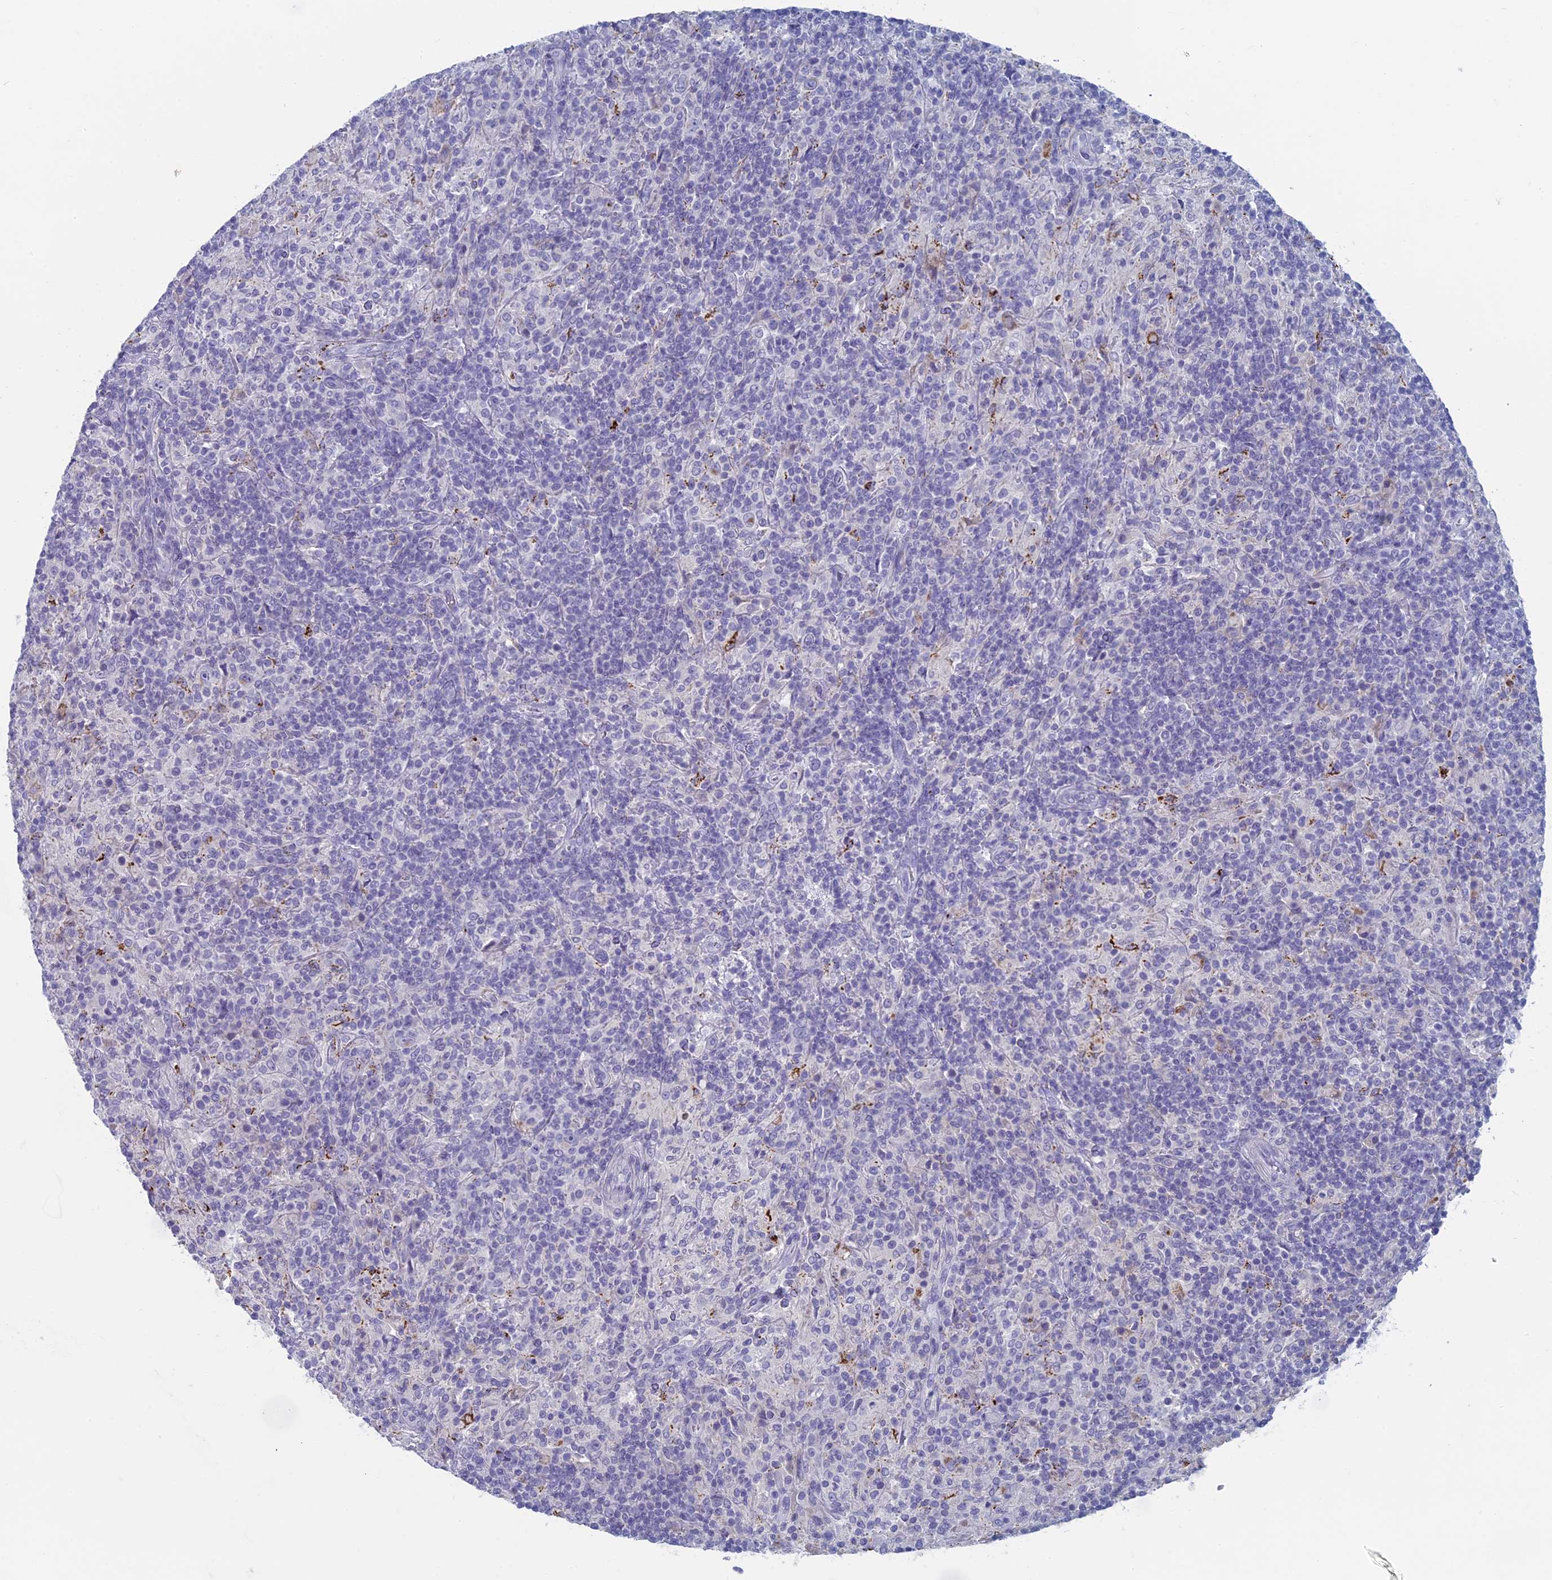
{"staining": {"intensity": "negative", "quantity": "none", "location": "none"}, "tissue": "lymphoma", "cell_type": "Tumor cells", "image_type": "cancer", "snomed": [{"axis": "morphology", "description": "Hodgkin's disease, NOS"}, {"axis": "topography", "description": "Lymph node"}], "caption": "Hodgkin's disease stained for a protein using immunohistochemistry exhibits no staining tumor cells.", "gene": "ALMS1", "patient": {"sex": "male", "age": 70}}